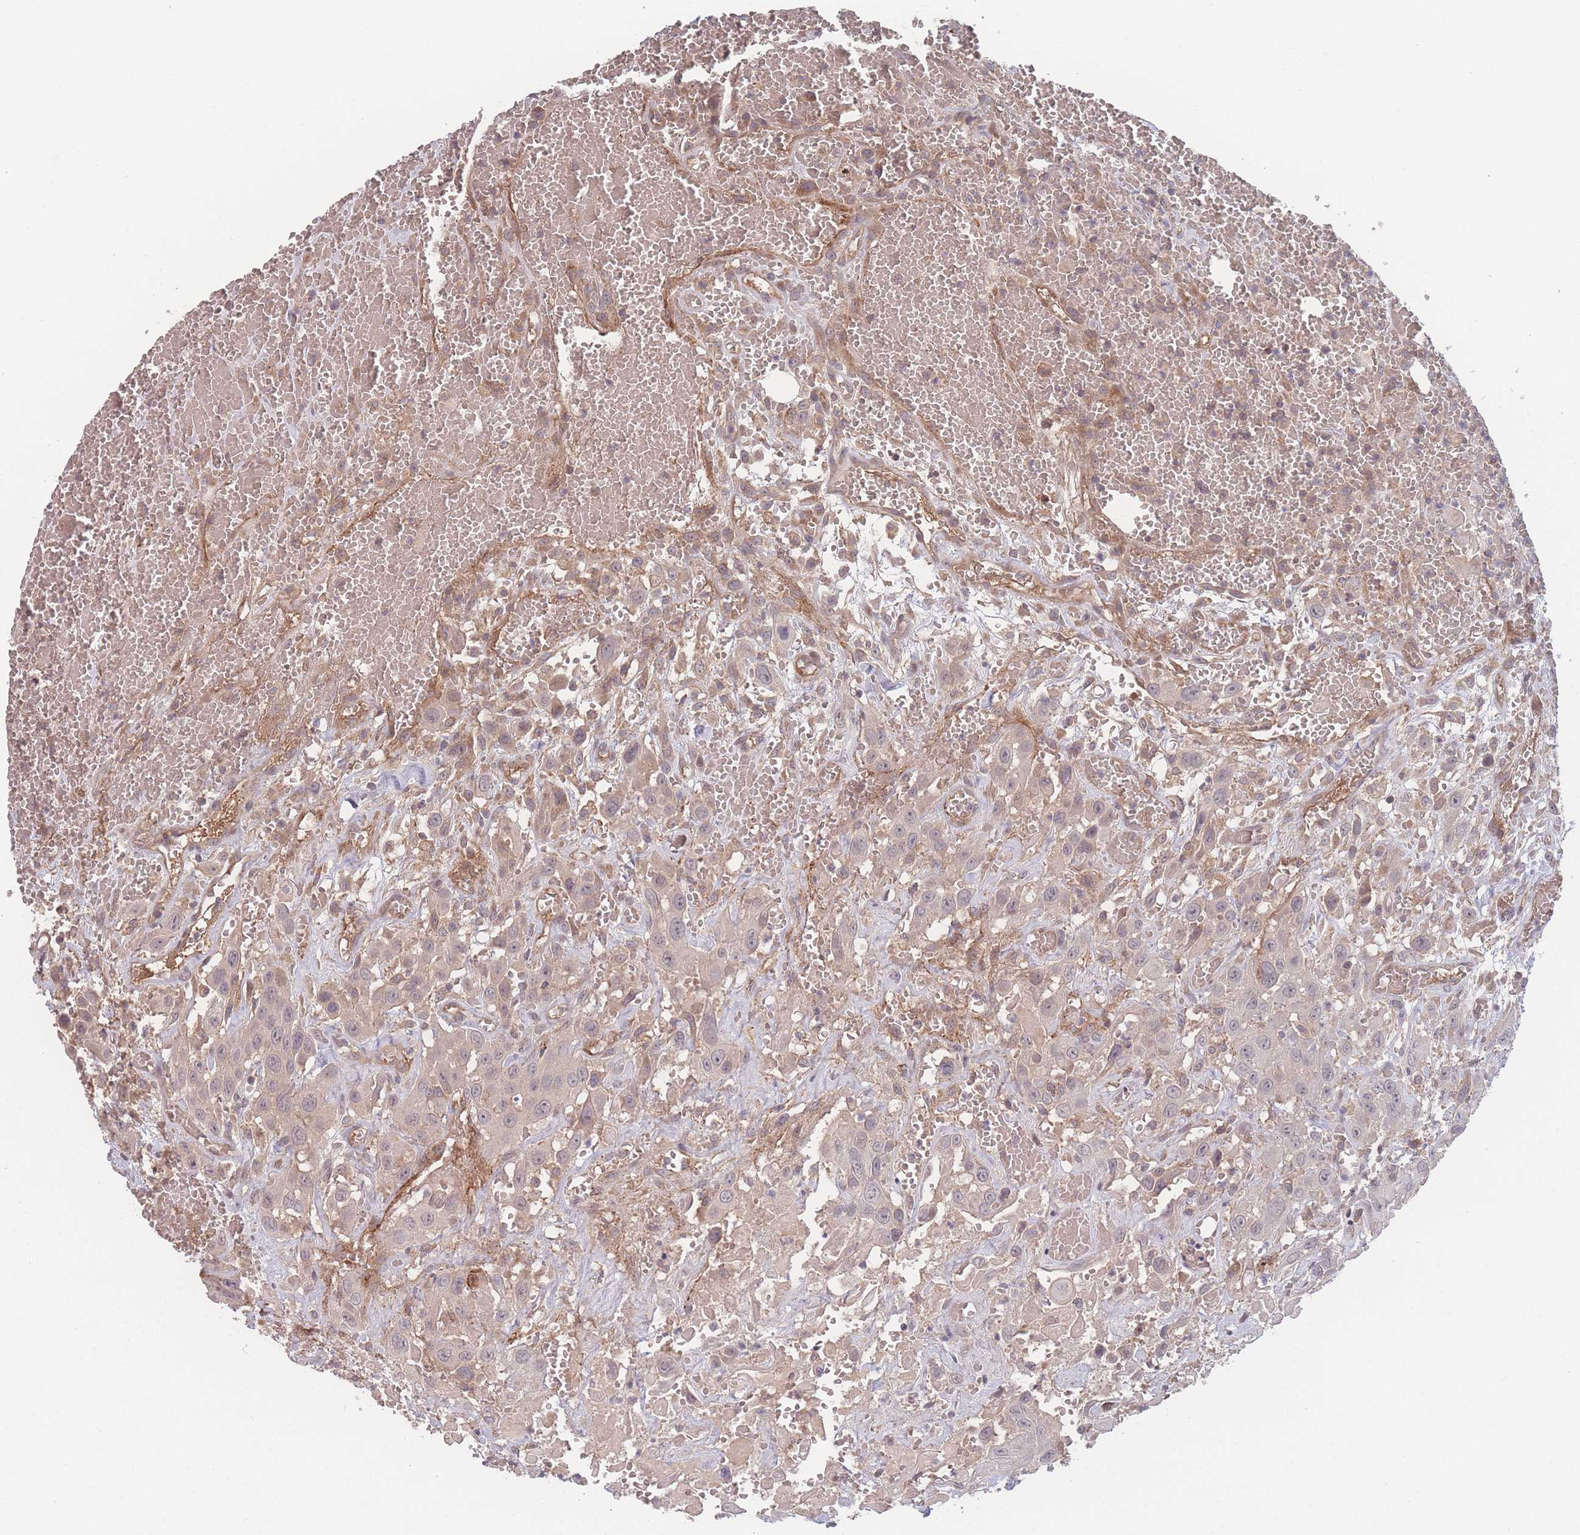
{"staining": {"intensity": "negative", "quantity": "none", "location": "none"}, "tissue": "head and neck cancer", "cell_type": "Tumor cells", "image_type": "cancer", "snomed": [{"axis": "morphology", "description": "Squamous cell carcinoma, NOS"}, {"axis": "topography", "description": "Head-Neck"}], "caption": "Immunohistochemical staining of human head and neck squamous cell carcinoma displays no significant expression in tumor cells.", "gene": "HAGH", "patient": {"sex": "male", "age": 81}}